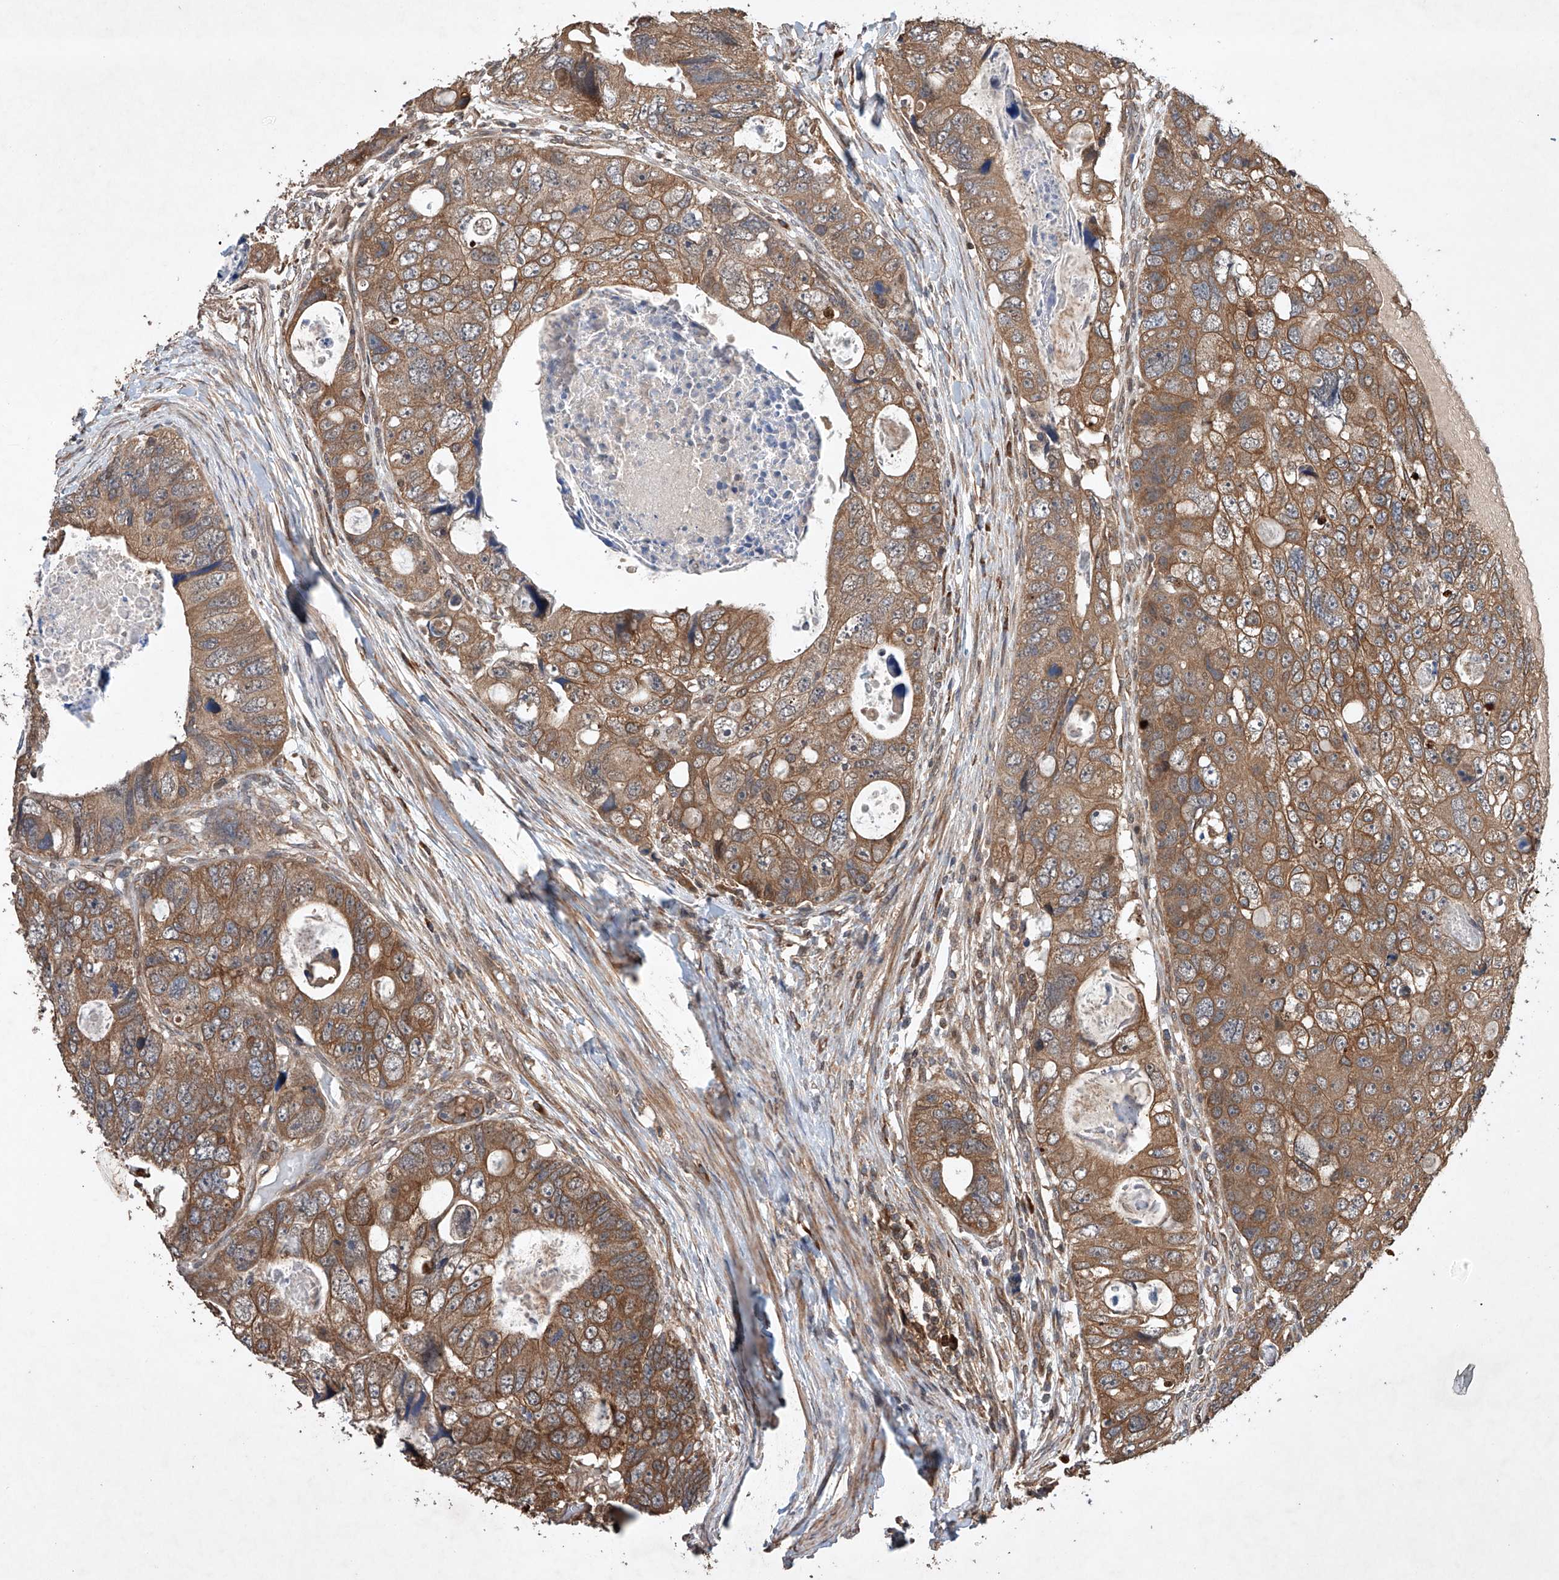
{"staining": {"intensity": "moderate", "quantity": ">75%", "location": "cytoplasmic/membranous"}, "tissue": "colorectal cancer", "cell_type": "Tumor cells", "image_type": "cancer", "snomed": [{"axis": "morphology", "description": "Adenocarcinoma, NOS"}, {"axis": "topography", "description": "Rectum"}], "caption": "A brown stain shows moderate cytoplasmic/membranous expression of a protein in adenocarcinoma (colorectal) tumor cells.", "gene": "LURAP1", "patient": {"sex": "male", "age": 59}}